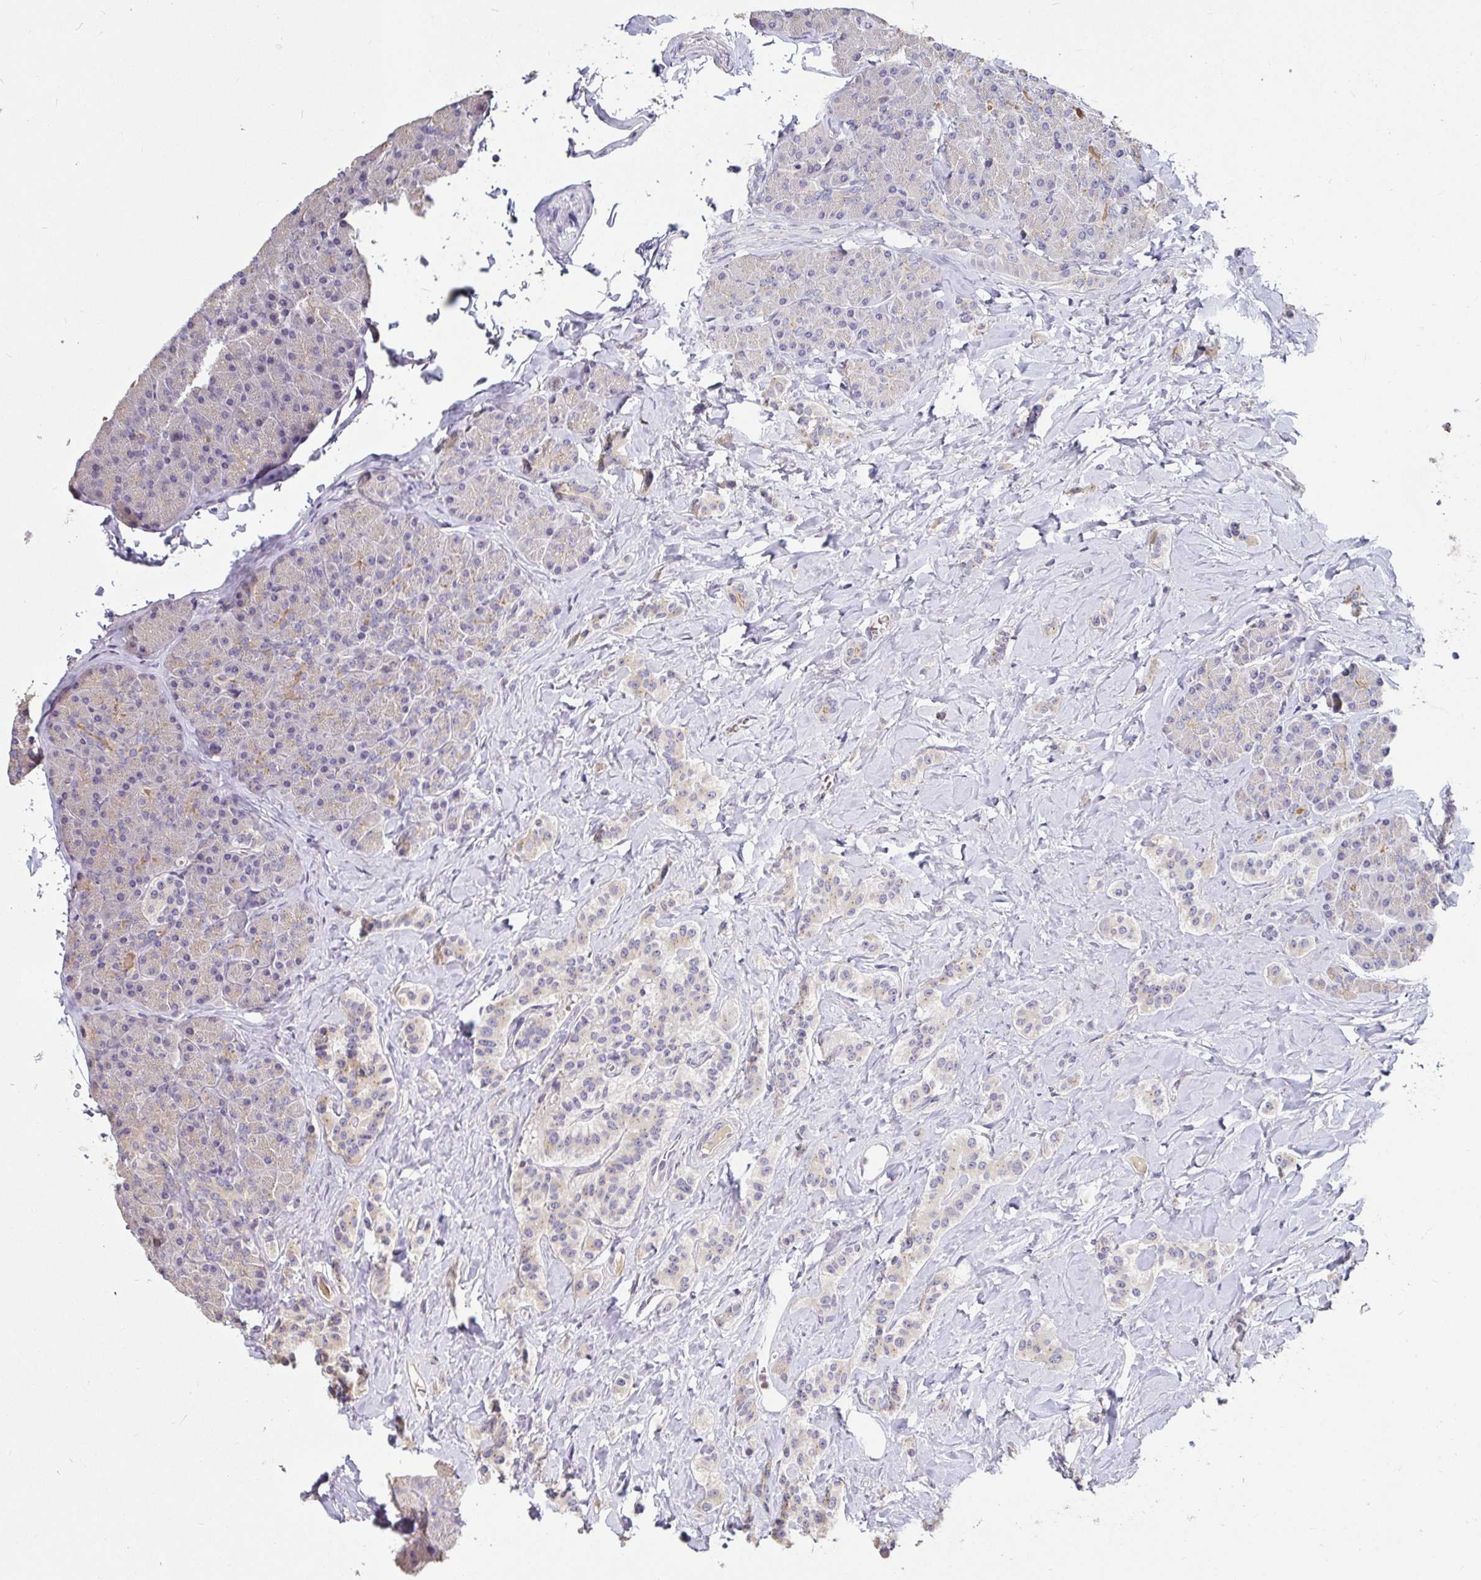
{"staining": {"intensity": "weak", "quantity": "<25%", "location": "cytoplasmic/membranous"}, "tissue": "carcinoid", "cell_type": "Tumor cells", "image_type": "cancer", "snomed": [{"axis": "morphology", "description": "Normal tissue, NOS"}, {"axis": "morphology", "description": "Carcinoid, malignant, NOS"}, {"axis": "topography", "description": "Pancreas"}], "caption": "A high-resolution photomicrograph shows immunohistochemistry (IHC) staining of carcinoid, which reveals no significant expression in tumor cells.", "gene": "ANLN", "patient": {"sex": "male", "age": 36}}